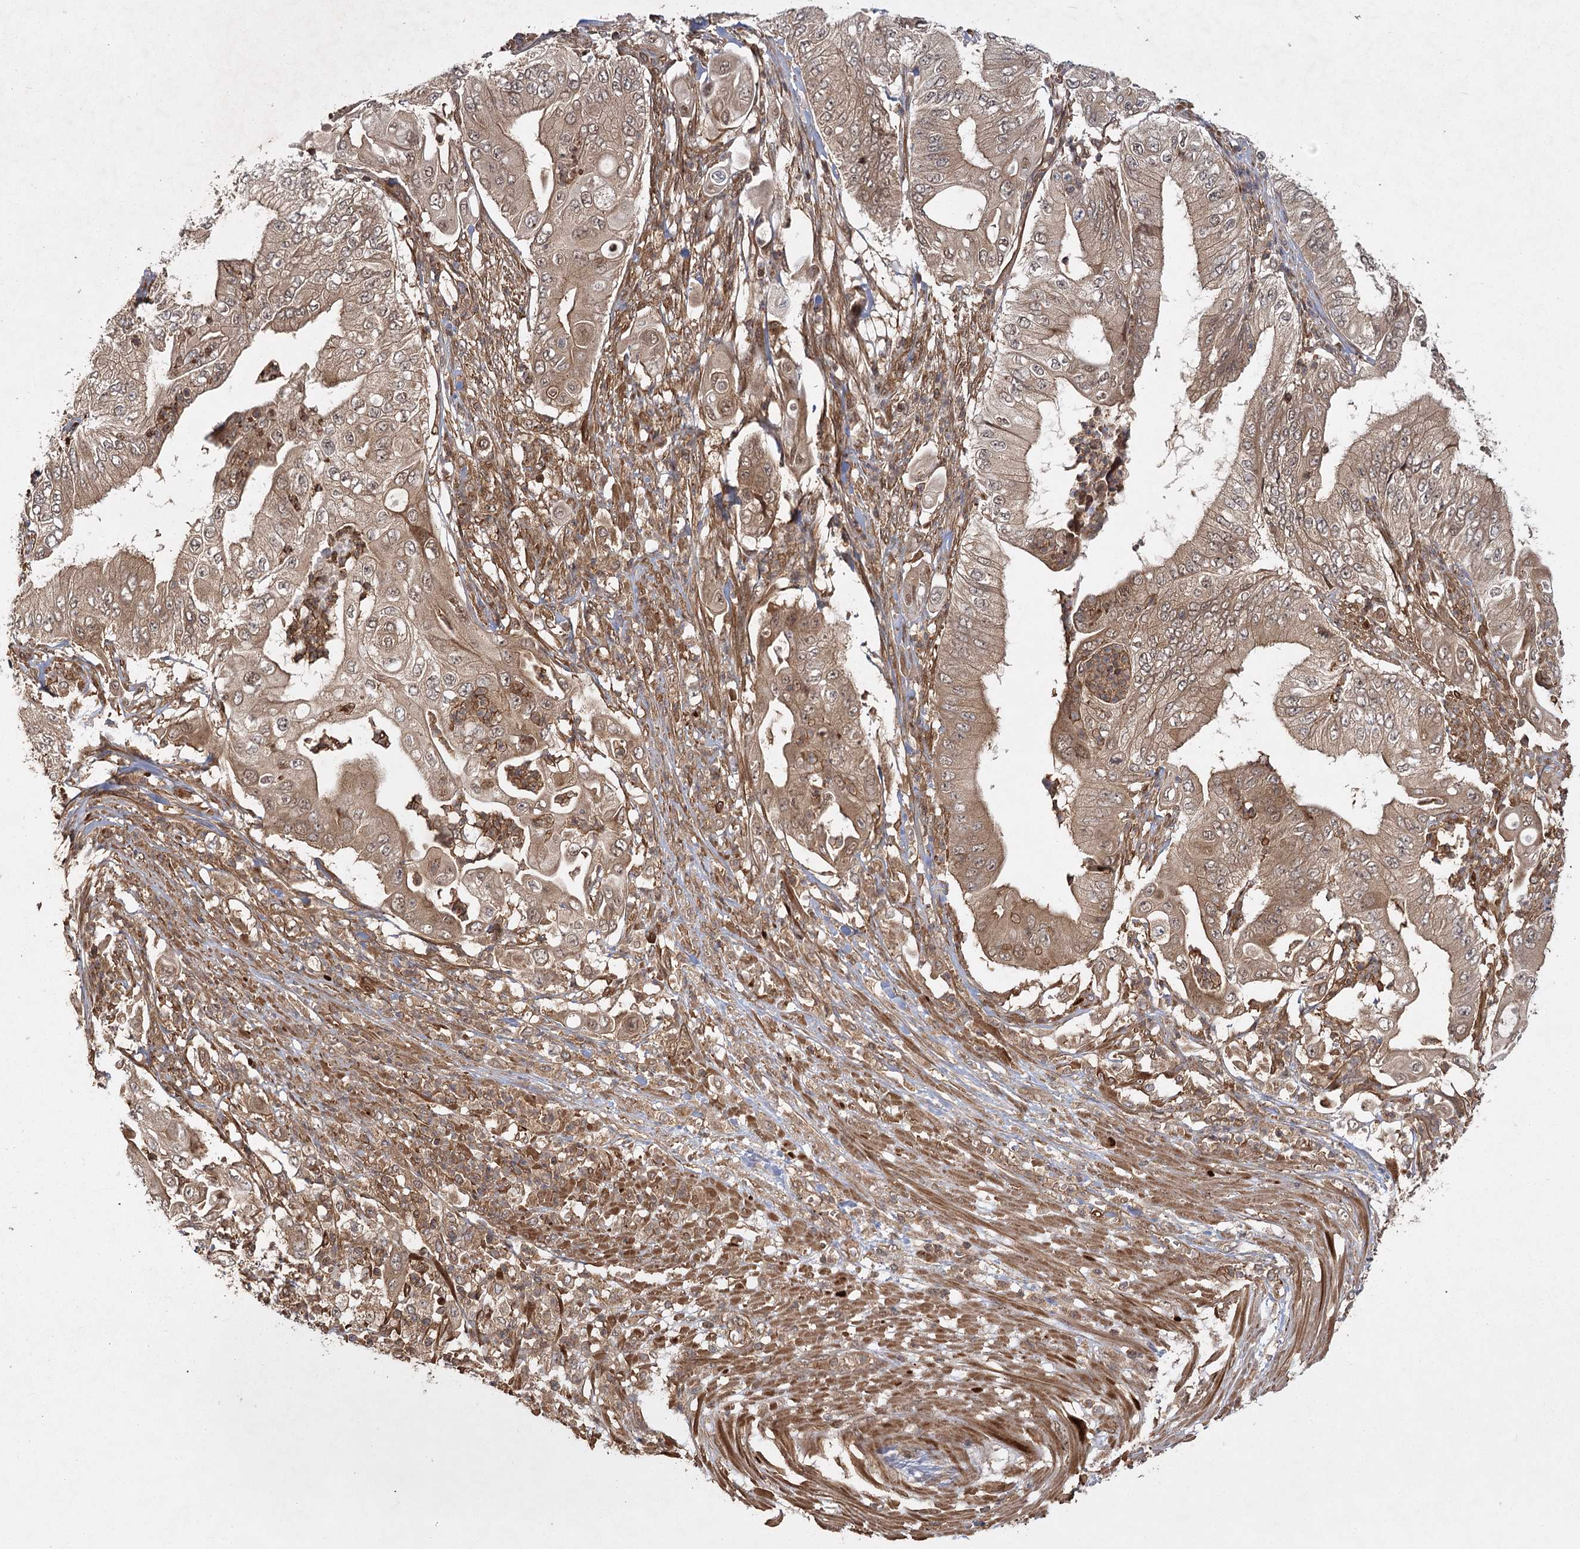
{"staining": {"intensity": "weak", "quantity": ">75%", "location": "cytoplasmic/membranous"}, "tissue": "pancreatic cancer", "cell_type": "Tumor cells", "image_type": "cancer", "snomed": [{"axis": "morphology", "description": "Adenocarcinoma, NOS"}, {"axis": "topography", "description": "Pancreas"}], "caption": "The histopathology image demonstrates a brown stain indicating the presence of a protein in the cytoplasmic/membranous of tumor cells in pancreatic cancer.", "gene": "MDFIC", "patient": {"sex": "female", "age": 77}}